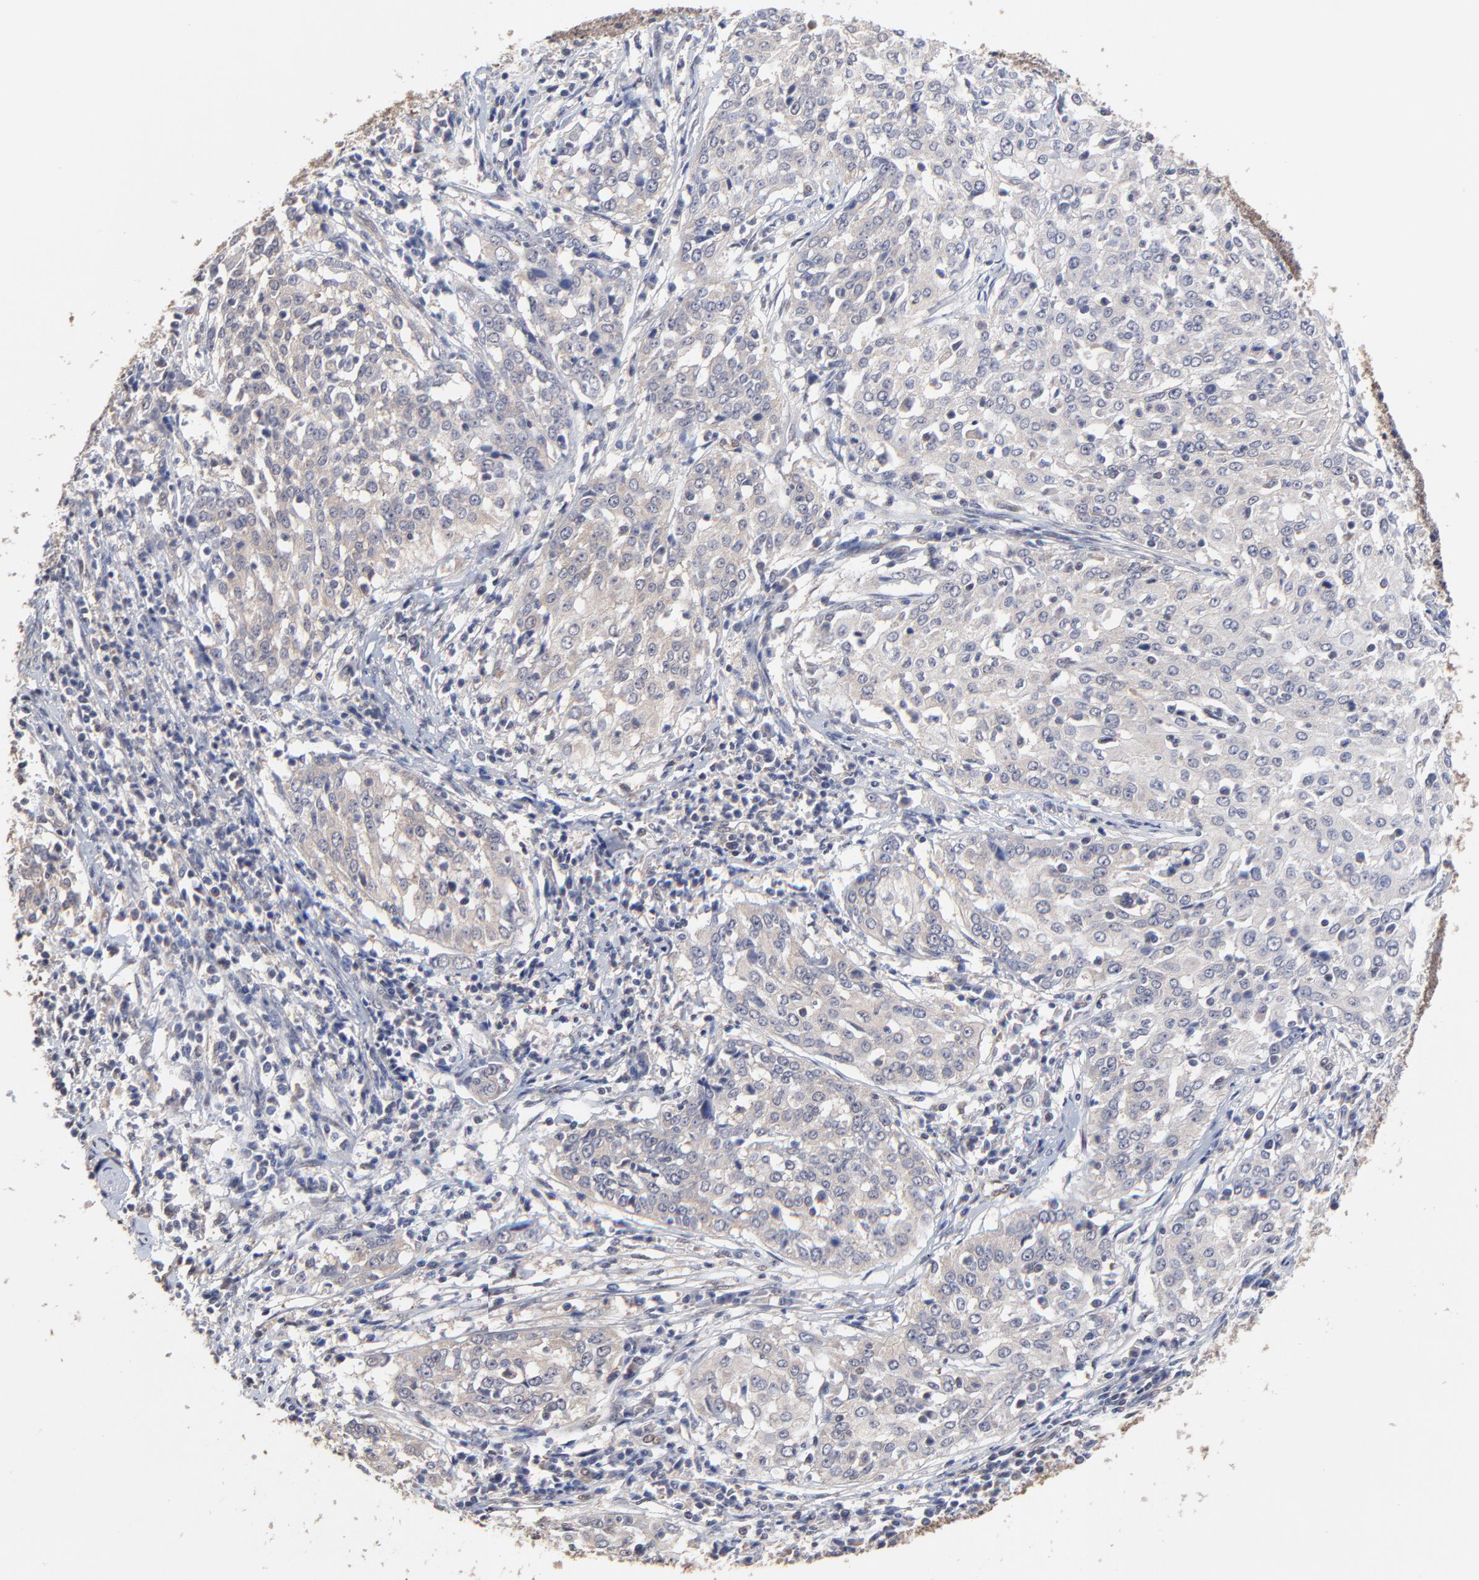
{"staining": {"intensity": "weak", "quantity": ">75%", "location": "cytoplasmic/membranous"}, "tissue": "cervical cancer", "cell_type": "Tumor cells", "image_type": "cancer", "snomed": [{"axis": "morphology", "description": "Squamous cell carcinoma, NOS"}, {"axis": "topography", "description": "Cervix"}], "caption": "Cervical cancer stained with immunohistochemistry reveals weak cytoplasmic/membranous expression in approximately >75% of tumor cells. Nuclei are stained in blue.", "gene": "CCT2", "patient": {"sex": "female", "age": 39}}